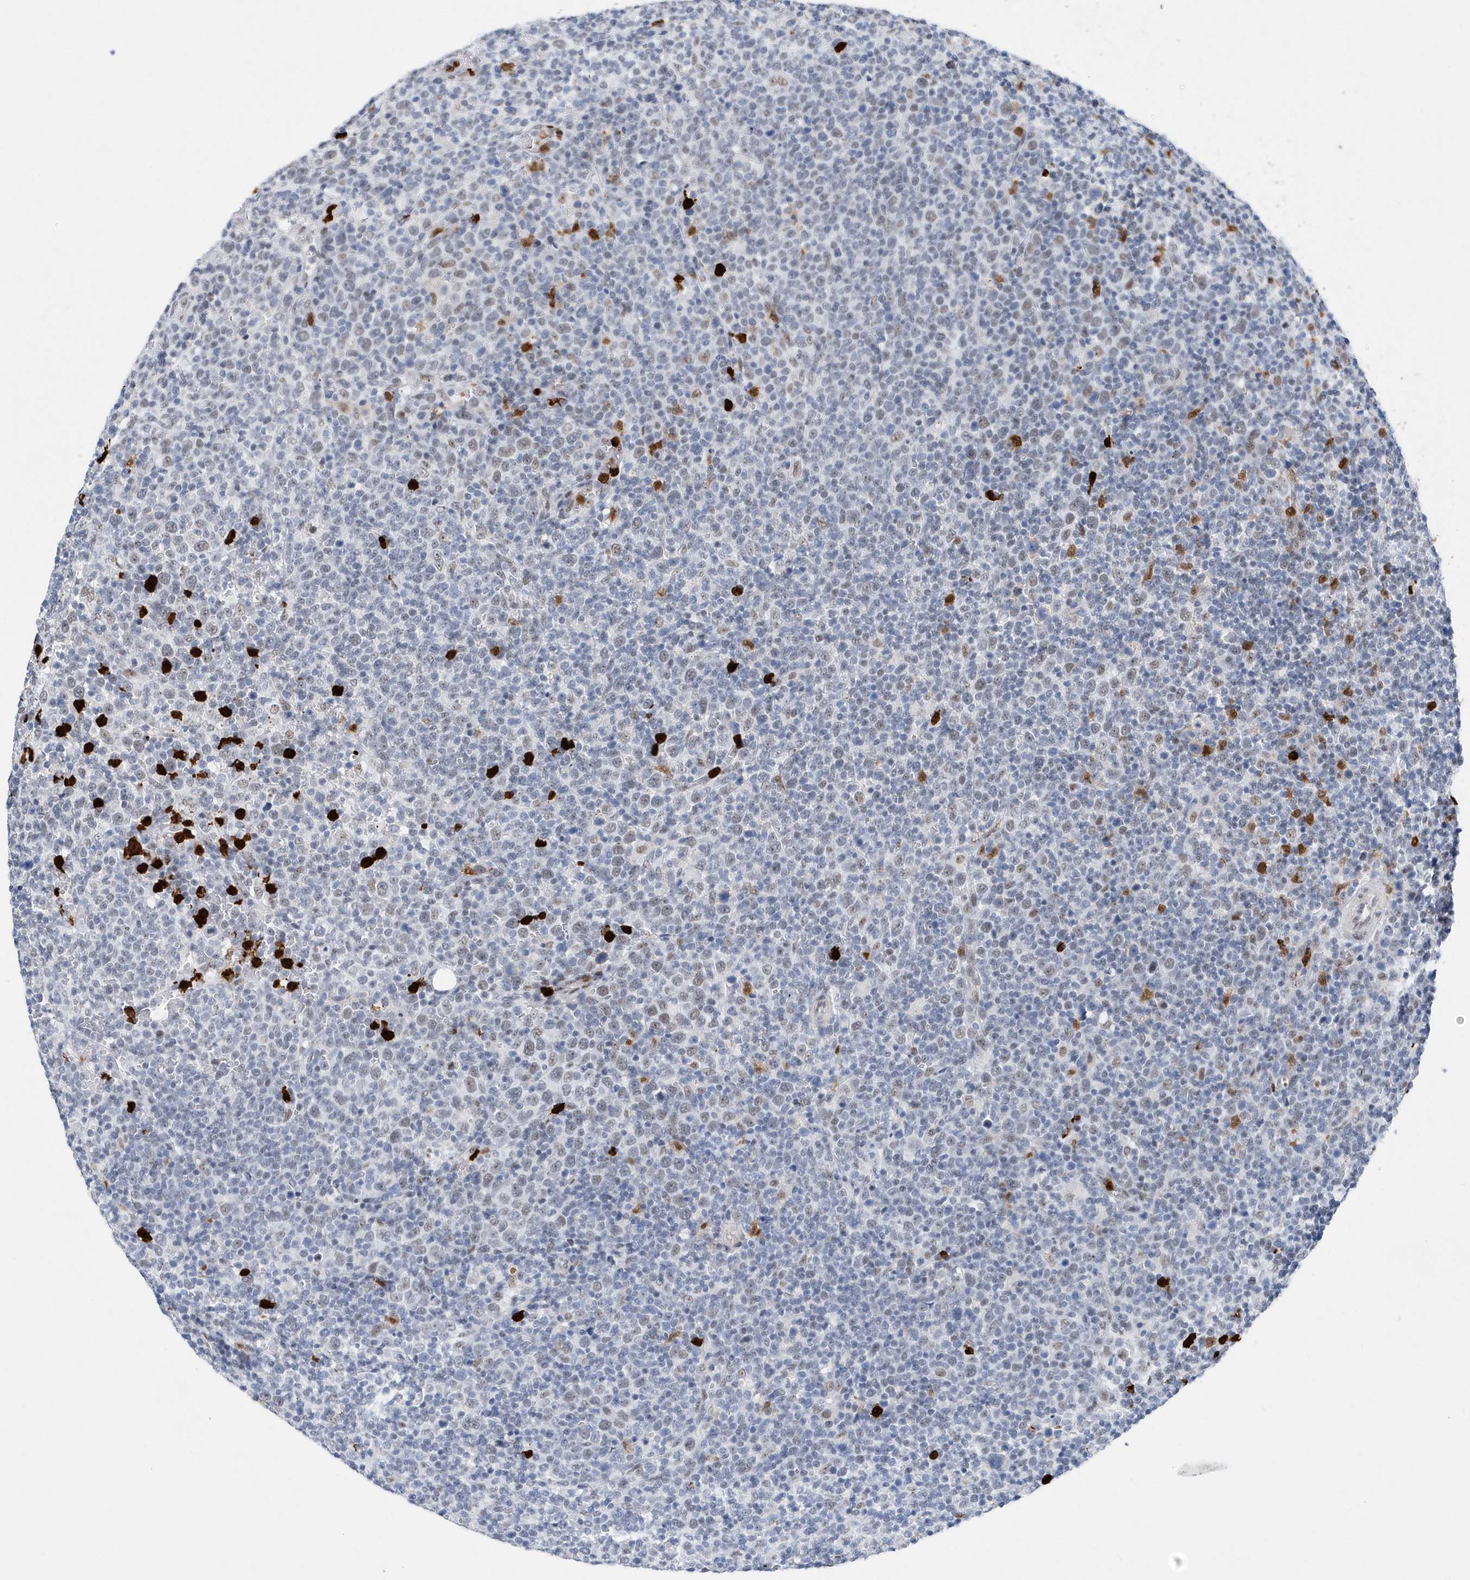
{"staining": {"intensity": "negative", "quantity": "none", "location": "none"}, "tissue": "lymphoma", "cell_type": "Tumor cells", "image_type": "cancer", "snomed": [{"axis": "morphology", "description": "Malignant lymphoma, non-Hodgkin's type, High grade"}, {"axis": "topography", "description": "Lymph node"}], "caption": "Immunohistochemistry image of lymphoma stained for a protein (brown), which displays no staining in tumor cells. (Brightfield microscopy of DAB immunohistochemistry (IHC) at high magnification).", "gene": "RPP30", "patient": {"sex": "male", "age": 61}}